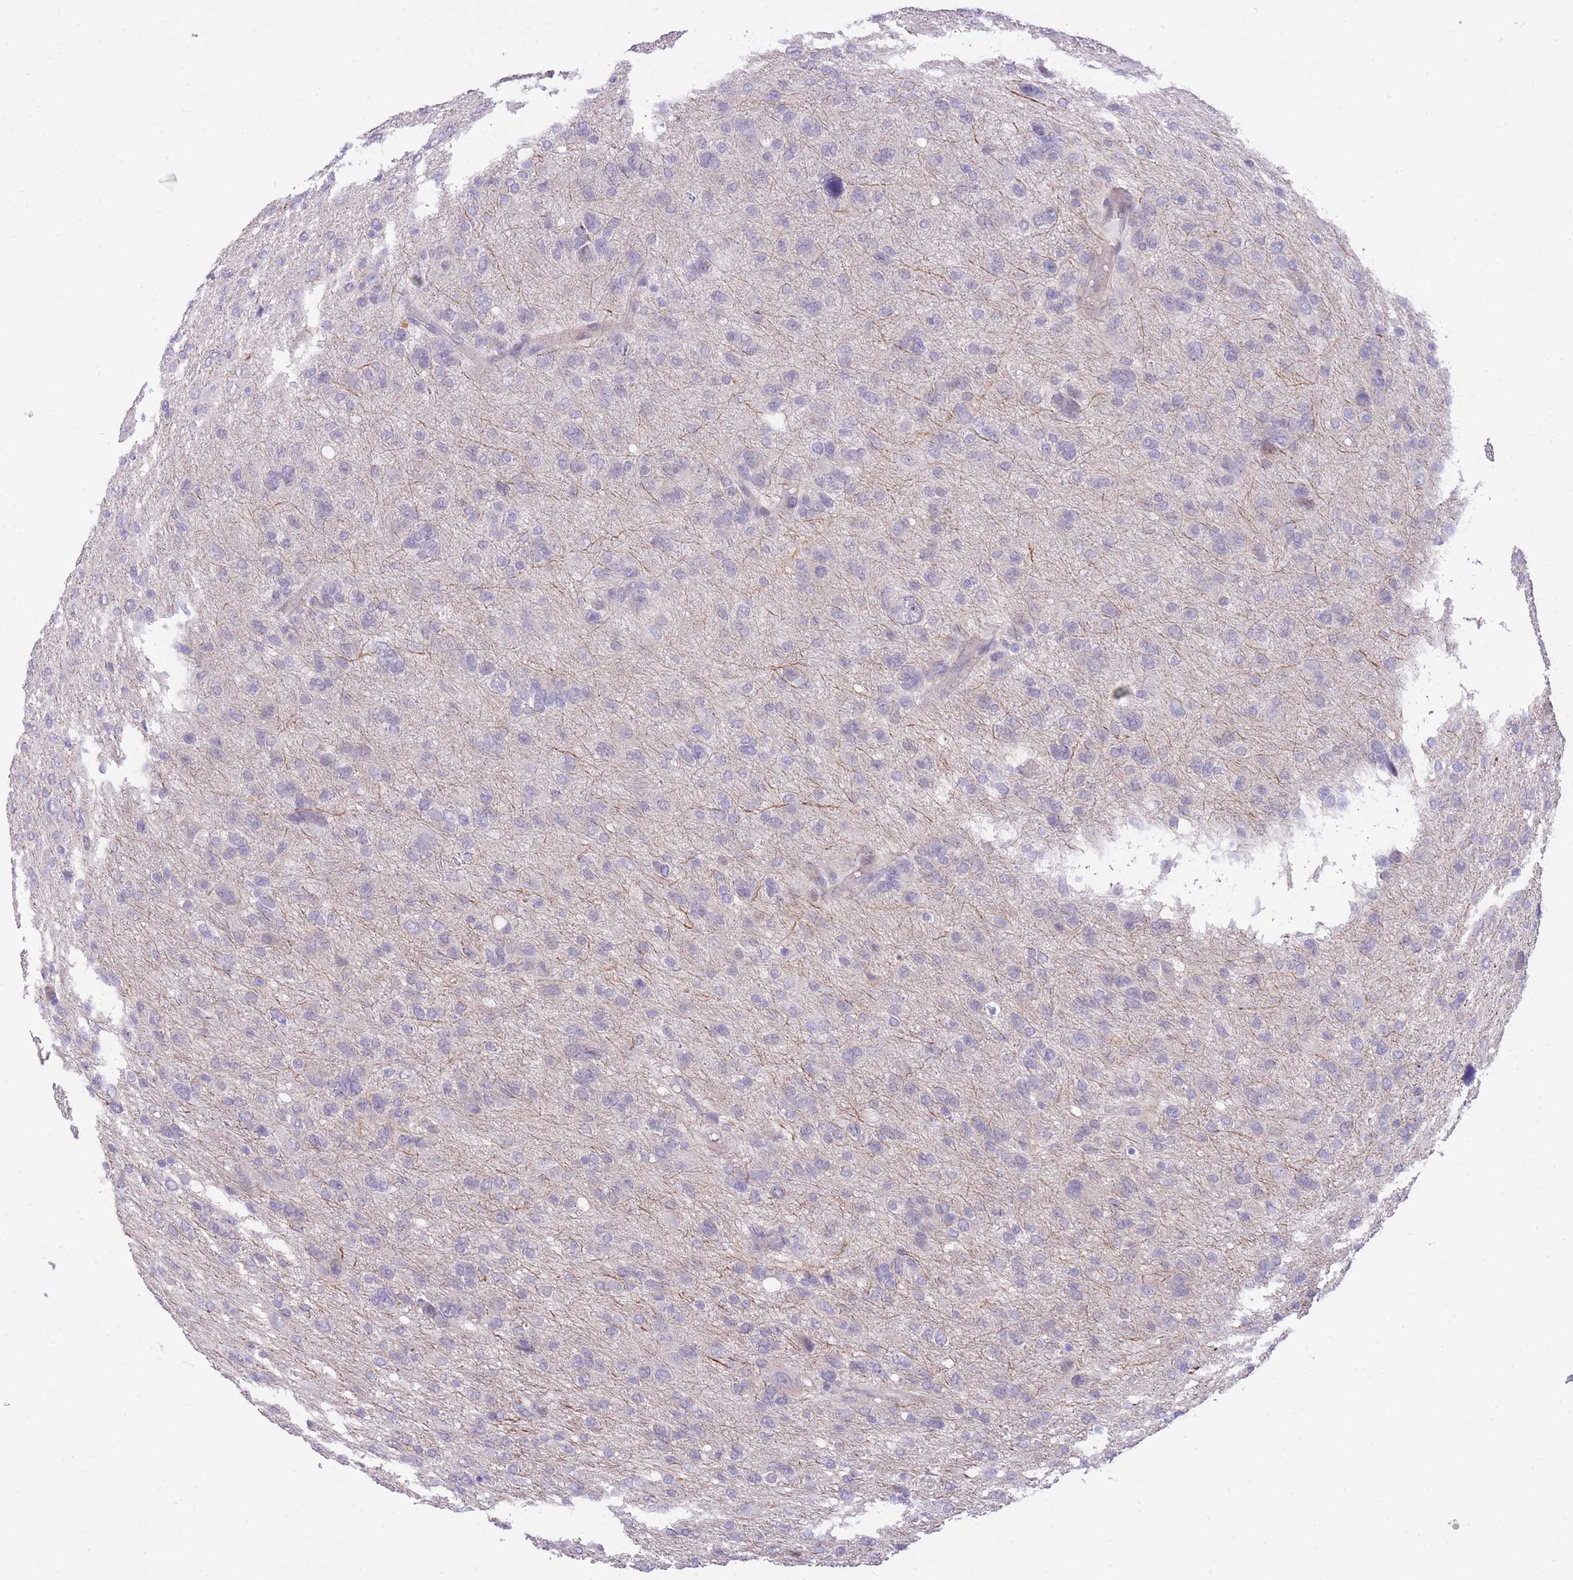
{"staining": {"intensity": "weak", "quantity": "<25%", "location": "nuclear"}, "tissue": "glioma", "cell_type": "Tumor cells", "image_type": "cancer", "snomed": [{"axis": "morphology", "description": "Glioma, malignant, High grade"}, {"axis": "topography", "description": "Brain"}], "caption": "Glioma stained for a protein using immunohistochemistry shows no positivity tumor cells.", "gene": "PRR23B", "patient": {"sex": "female", "age": 59}}